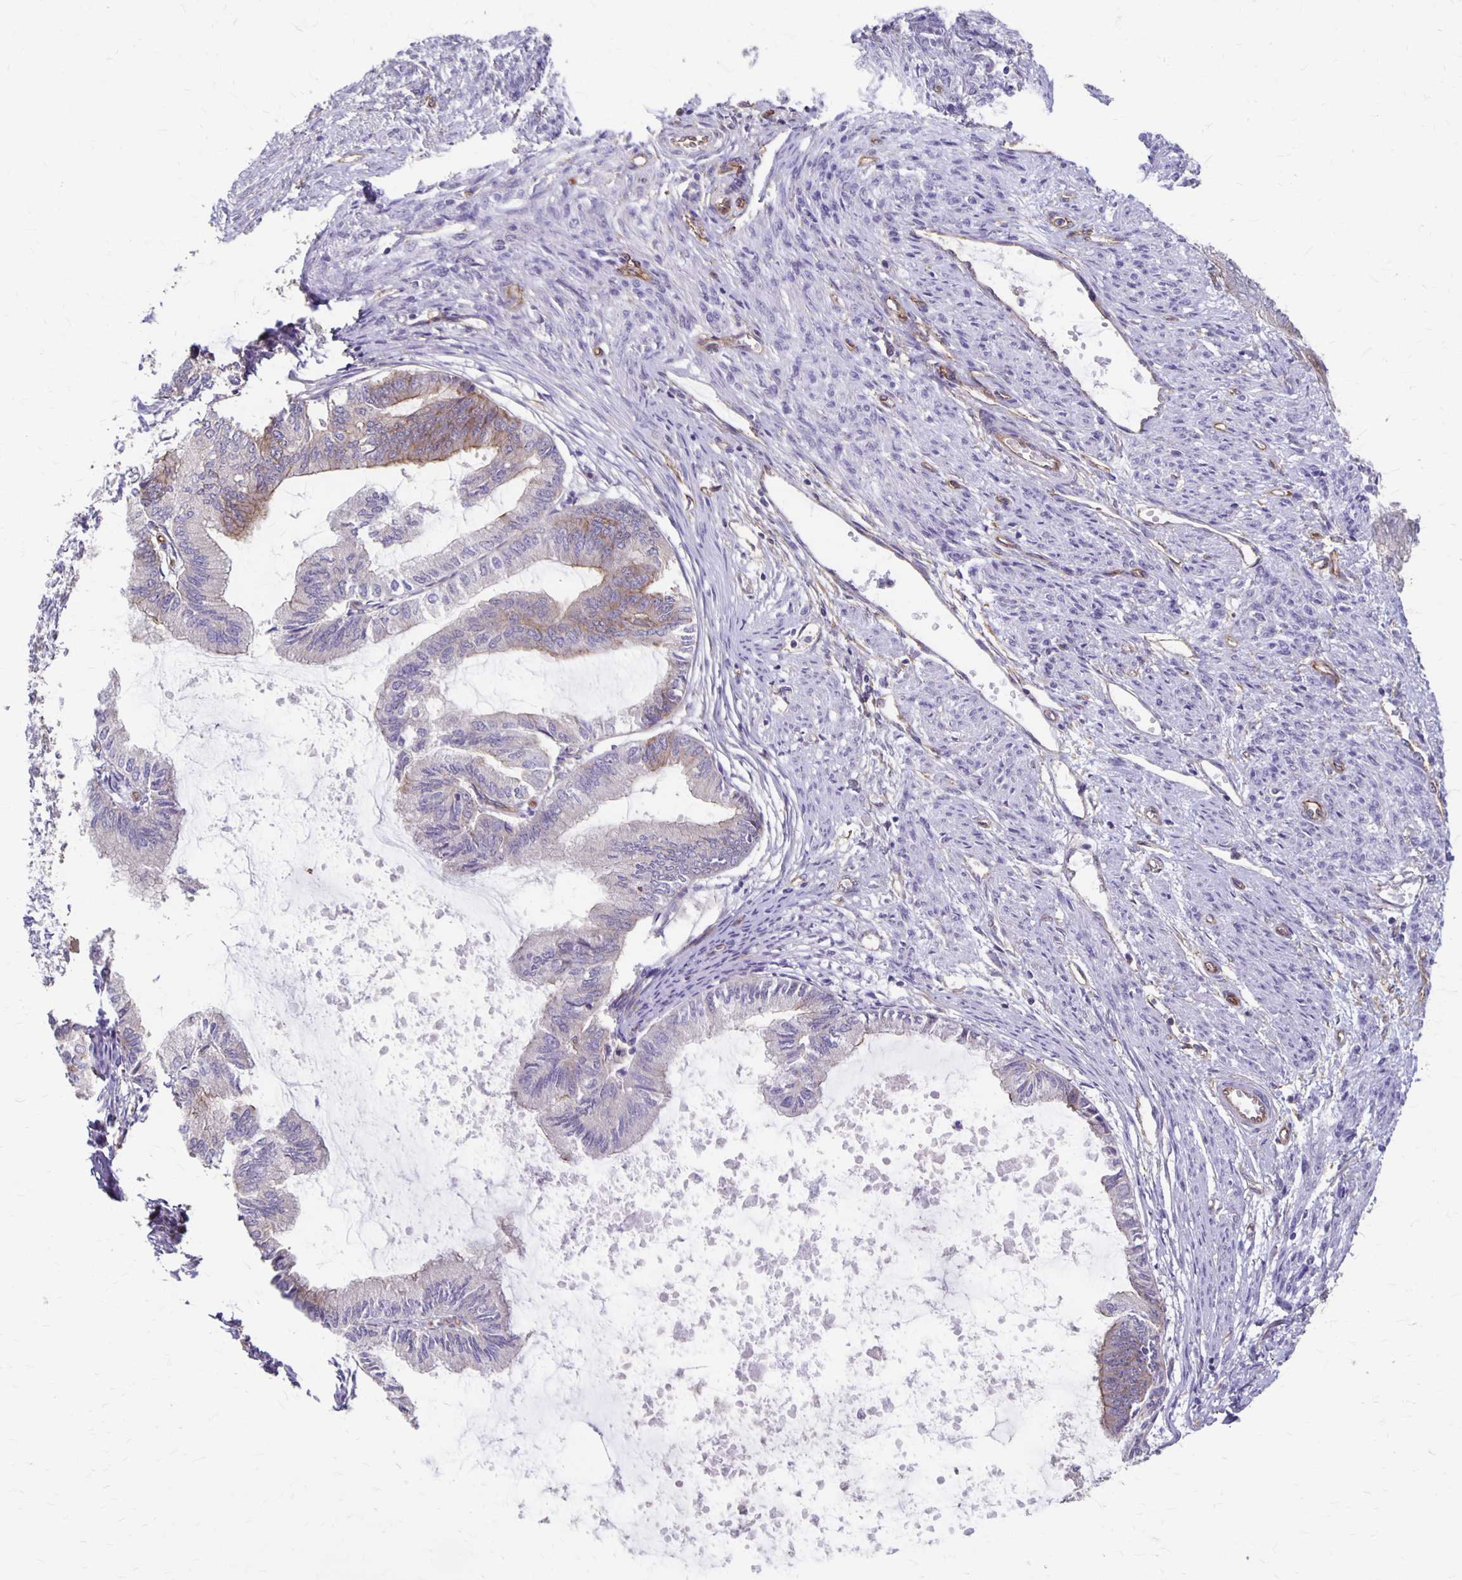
{"staining": {"intensity": "moderate", "quantity": "<25%", "location": "cytoplasmic/membranous"}, "tissue": "endometrial cancer", "cell_type": "Tumor cells", "image_type": "cancer", "snomed": [{"axis": "morphology", "description": "Adenocarcinoma, NOS"}, {"axis": "topography", "description": "Endometrium"}], "caption": "Tumor cells exhibit moderate cytoplasmic/membranous positivity in approximately <25% of cells in endometrial cancer (adenocarcinoma). Using DAB (brown) and hematoxylin (blue) stains, captured at high magnification using brightfield microscopy.", "gene": "PPP1R3E", "patient": {"sex": "female", "age": 86}}